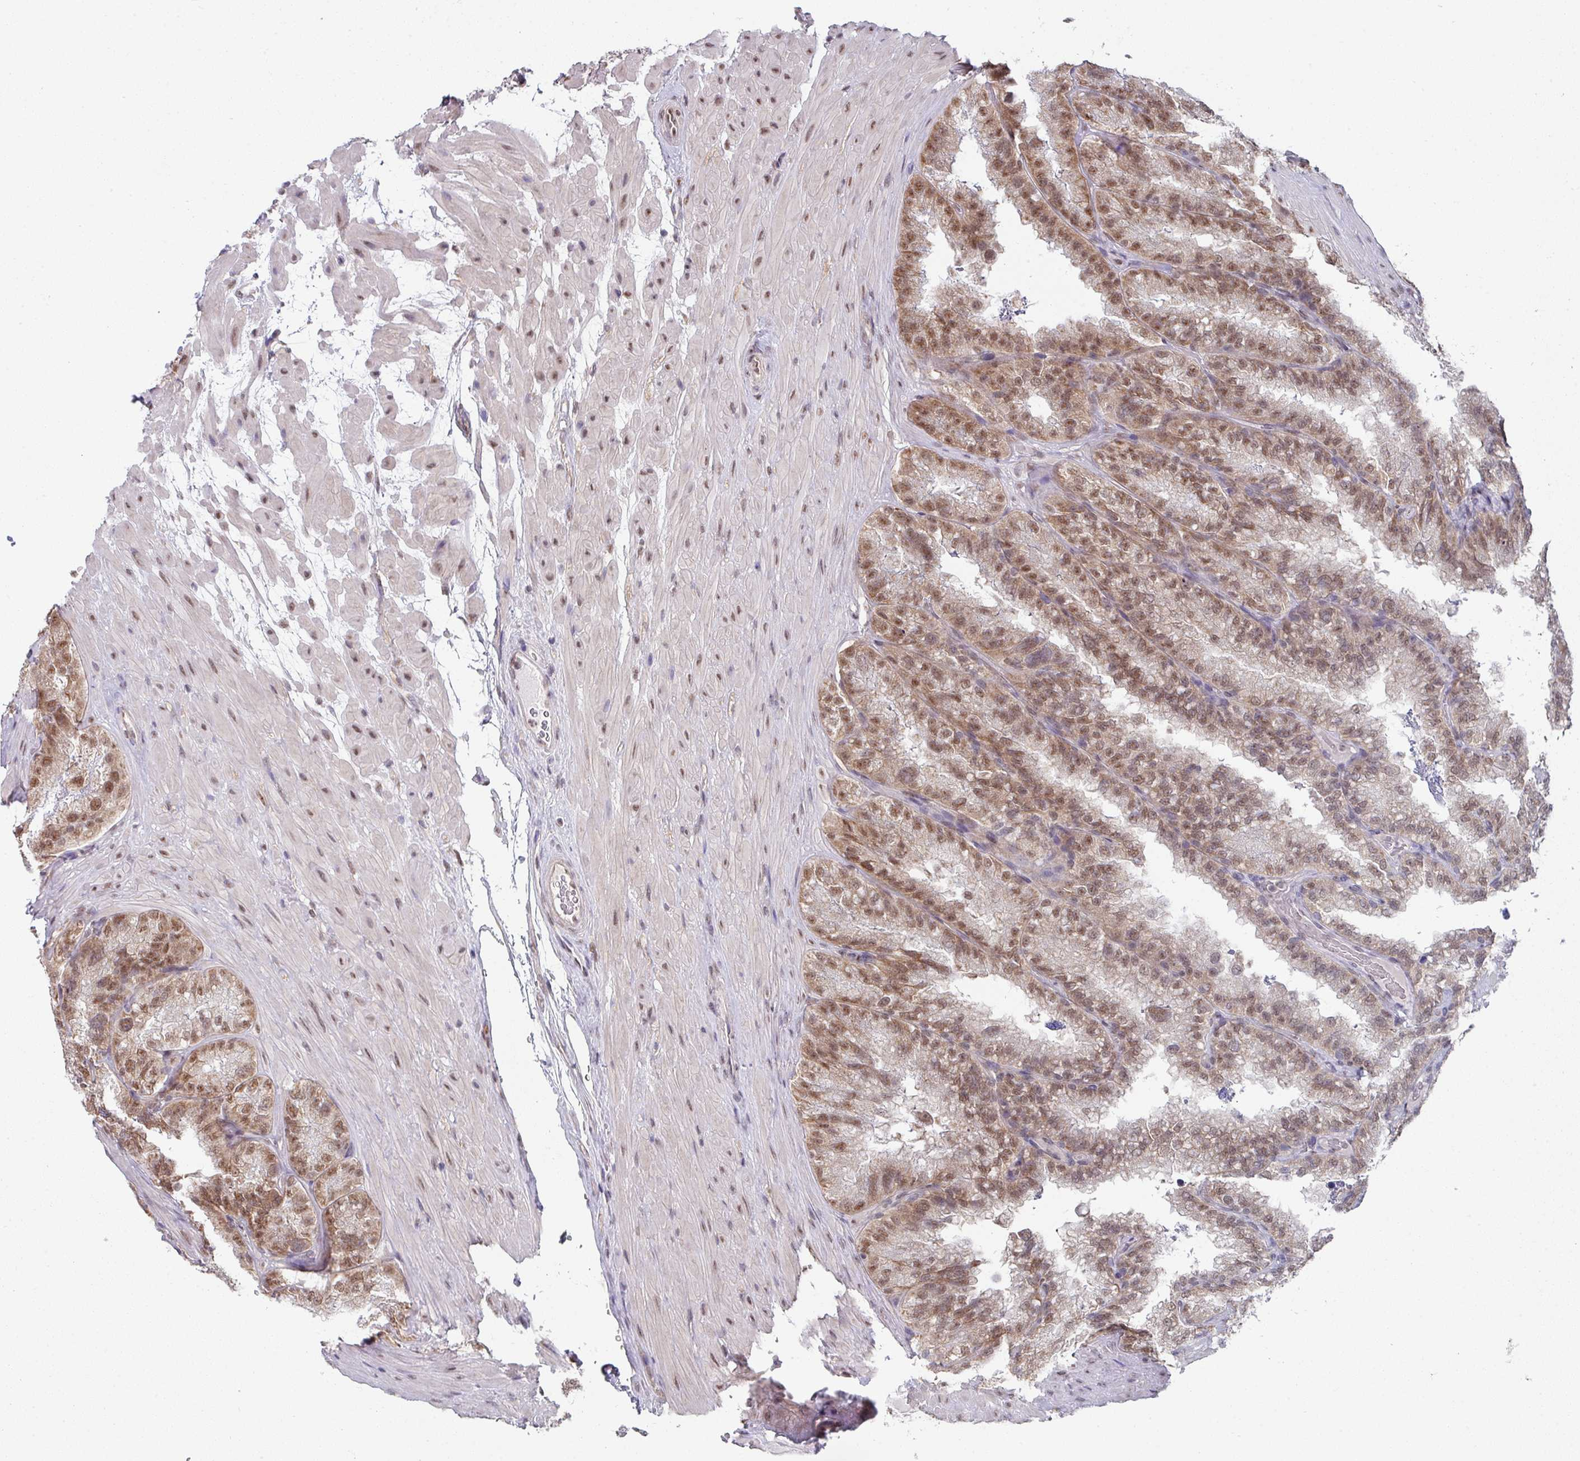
{"staining": {"intensity": "moderate", "quantity": ">75%", "location": "nuclear"}, "tissue": "seminal vesicle", "cell_type": "Glandular cells", "image_type": "normal", "snomed": [{"axis": "morphology", "description": "Normal tissue, NOS"}, {"axis": "topography", "description": "Seminal veicle"}], "caption": "Seminal vesicle stained with IHC displays moderate nuclear staining in approximately >75% of glandular cells. Immunohistochemistry stains the protein in brown and the nuclei are stained blue.", "gene": "TMED5", "patient": {"sex": "male", "age": 58}}